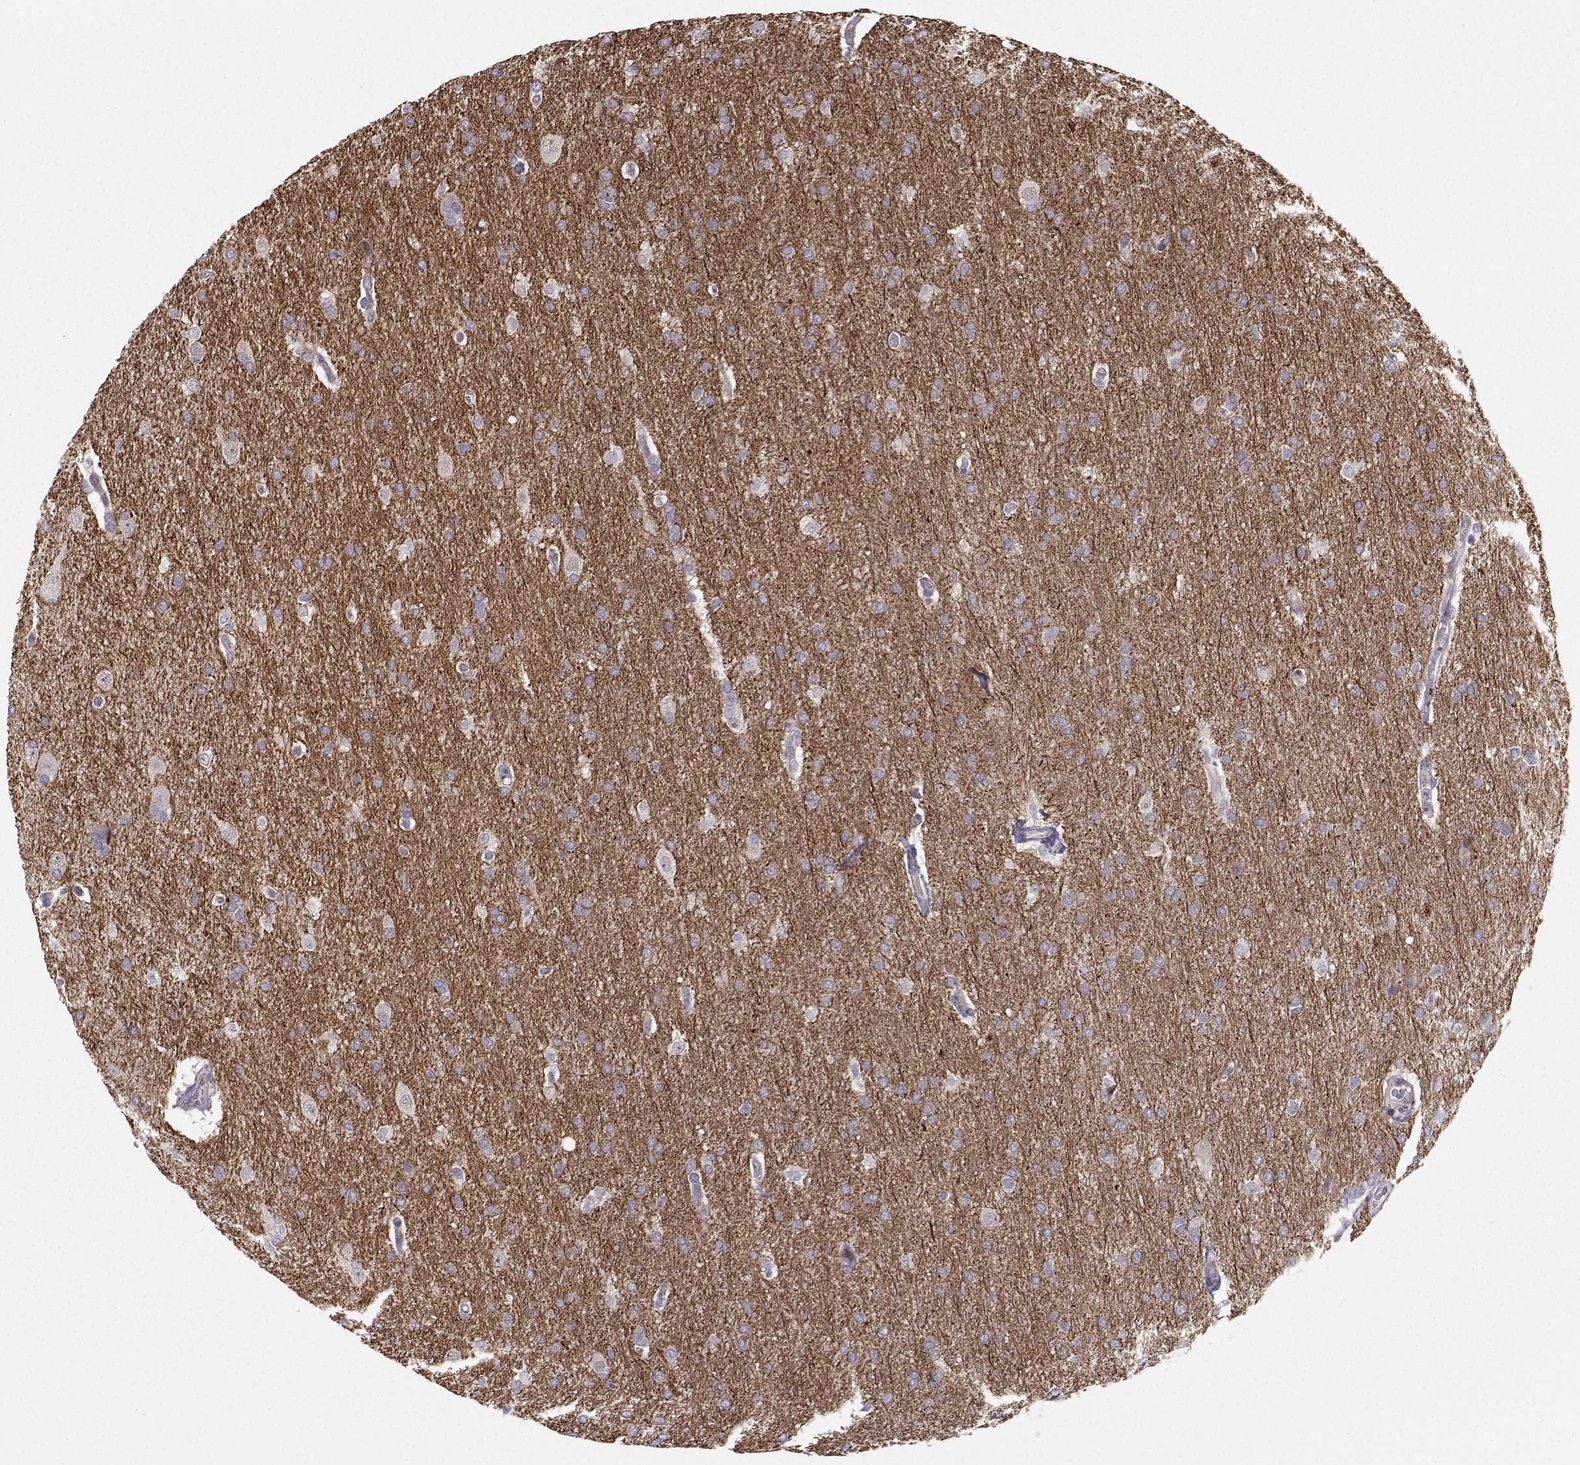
{"staining": {"intensity": "negative", "quantity": "none", "location": "none"}, "tissue": "glioma", "cell_type": "Tumor cells", "image_type": "cancer", "snomed": [{"axis": "morphology", "description": "Glioma, malignant, Low grade"}, {"axis": "topography", "description": "Brain"}], "caption": "Tumor cells are negative for brown protein staining in low-grade glioma (malignant).", "gene": "PKP2", "patient": {"sex": "female", "age": 32}}